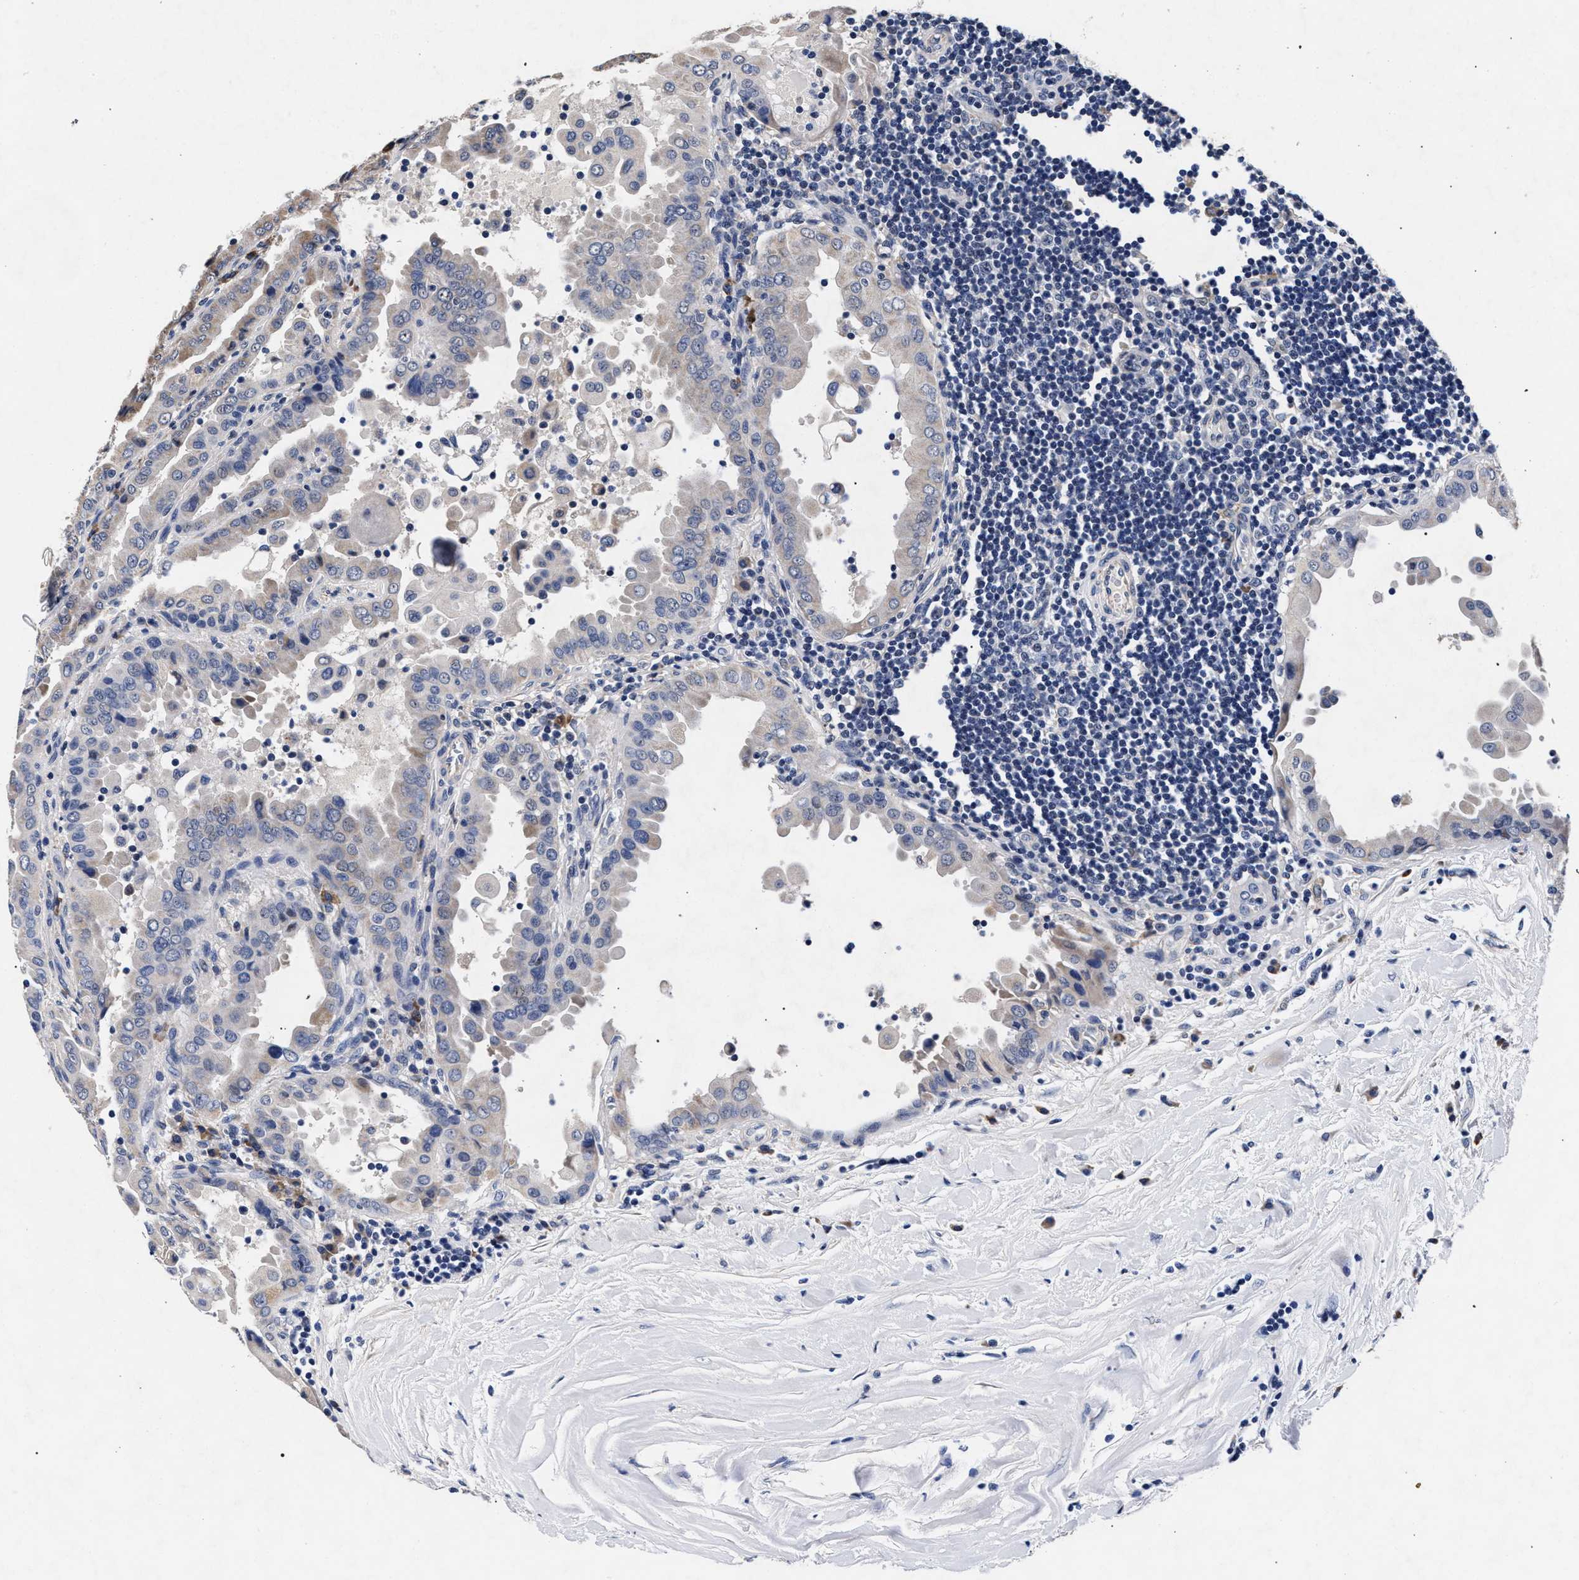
{"staining": {"intensity": "moderate", "quantity": "<25%", "location": "cytoplasmic/membranous"}, "tissue": "thyroid cancer", "cell_type": "Tumor cells", "image_type": "cancer", "snomed": [{"axis": "morphology", "description": "Papillary adenocarcinoma, NOS"}, {"axis": "topography", "description": "Thyroid gland"}], "caption": "Immunohistochemistry (IHC) histopathology image of neoplastic tissue: thyroid cancer stained using IHC exhibits low levels of moderate protein expression localized specifically in the cytoplasmic/membranous of tumor cells, appearing as a cytoplasmic/membranous brown color.", "gene": "CFAP95", "patient": {"sex": "male", "age": 33}}